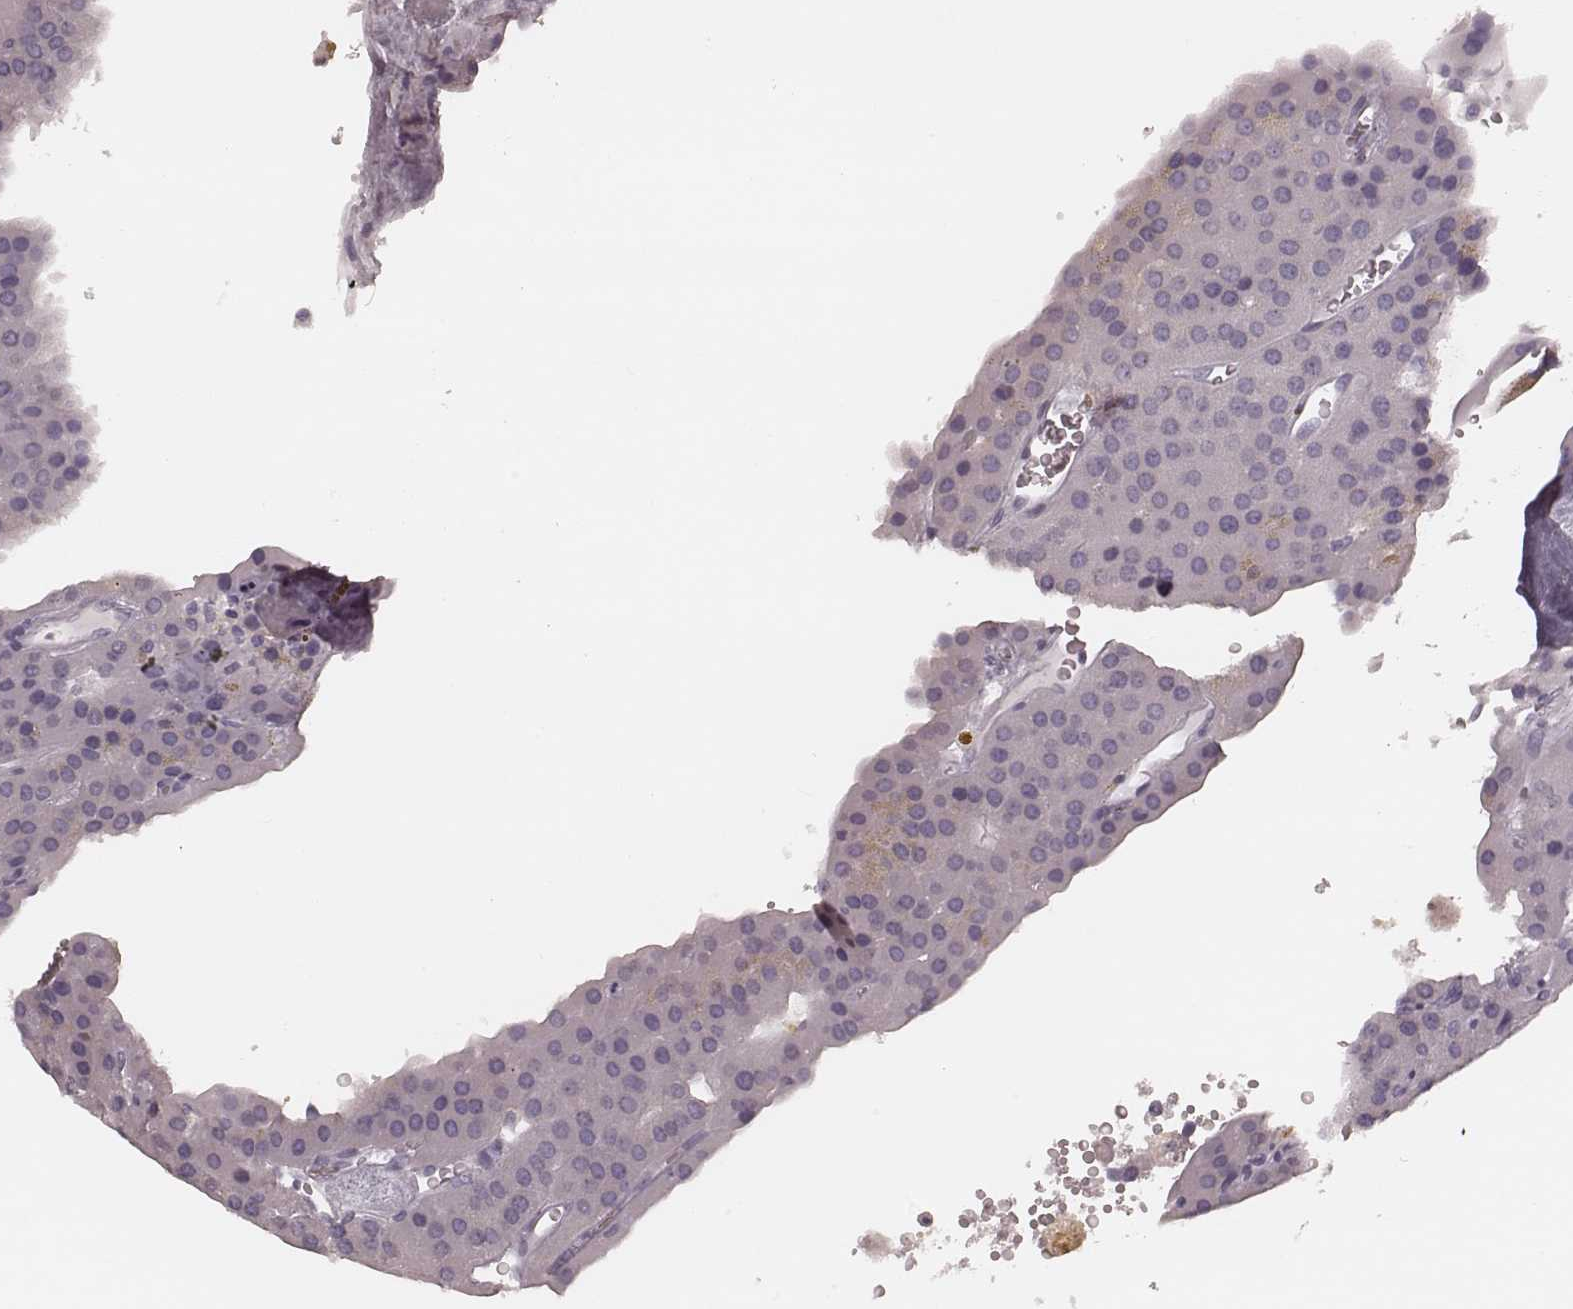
{"staining": {"intensity": "negative", "quantity": "none", "location": "none"}, "tissue": "parathyroid gland", "cell_type": "Glandular cells", "image_type": "normal", "snomed": [{"axis": "morphology", "description": "Normal tissue, NOS"}, {"axis": "morphology", "description": "Adenoma, NOS"}, {"axis": "topography", "description": "Parathyroid gland"}], "caption": "Protein analysis of unremarkable parathyroid gland displays no significant expression in glandular cells. Nuclei are stained in blue.", "gene": "KRT74", "patient": {"sex": "female", "age": 86}}